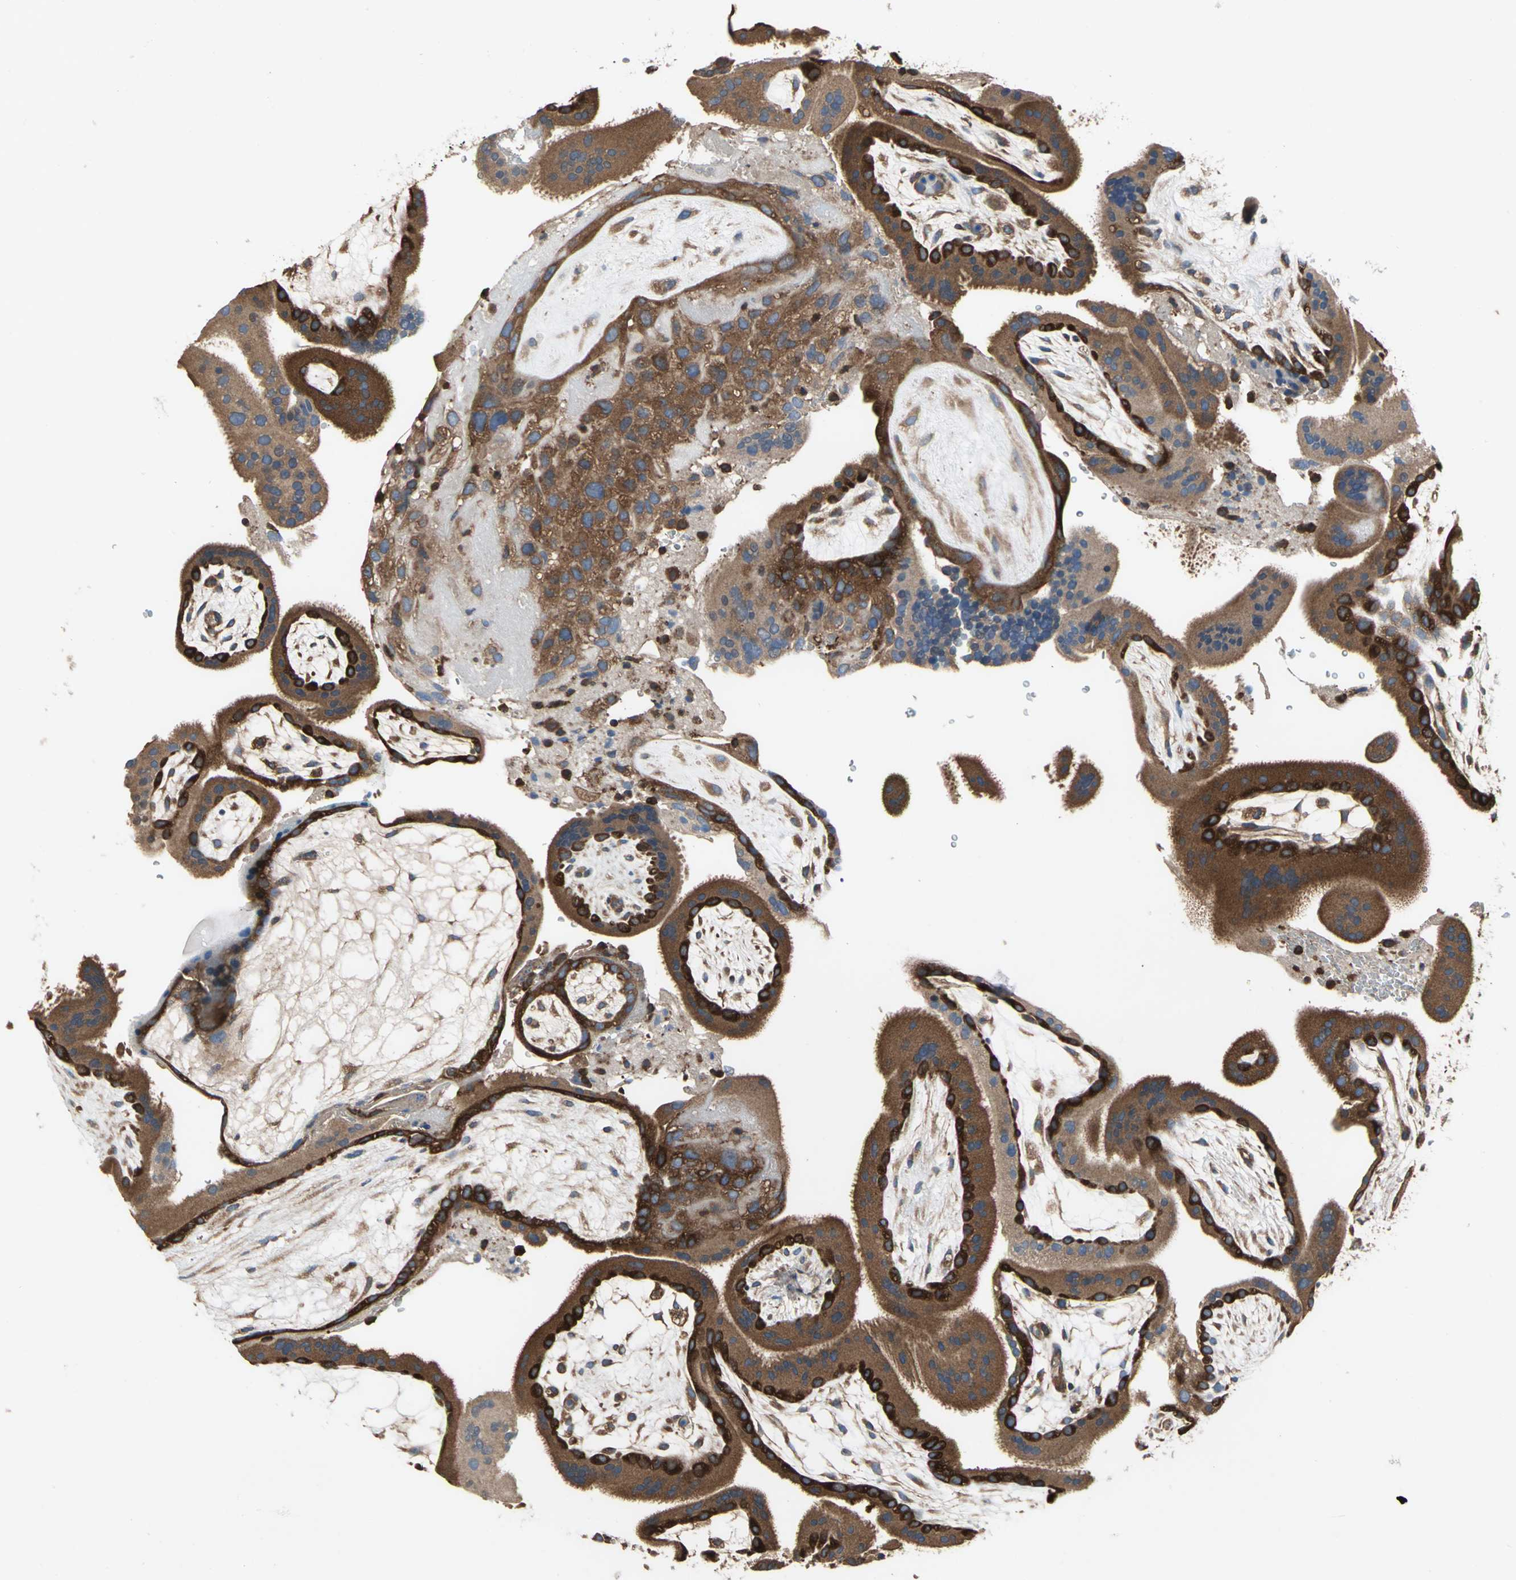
{"staining": {"intensity": "strong", "quantity": ">75%", "location": "cytoplasmic/membranous"}, "tissue": "placenta", "cell_type": "Decidual cells", "image_type": "normal", "snomed": [{"axis": "morphology", "description": "Normal tissue, NOS"}, {"axis": "topography", "description": "Placenta"}], "caption": "A brown stain highlights strong cytoplasmic/membranous positivity of a protein in decidual cells of unremarkable placenta.", "gene": "CAPN1", "patient": {"sex": "female", "age": 19}}